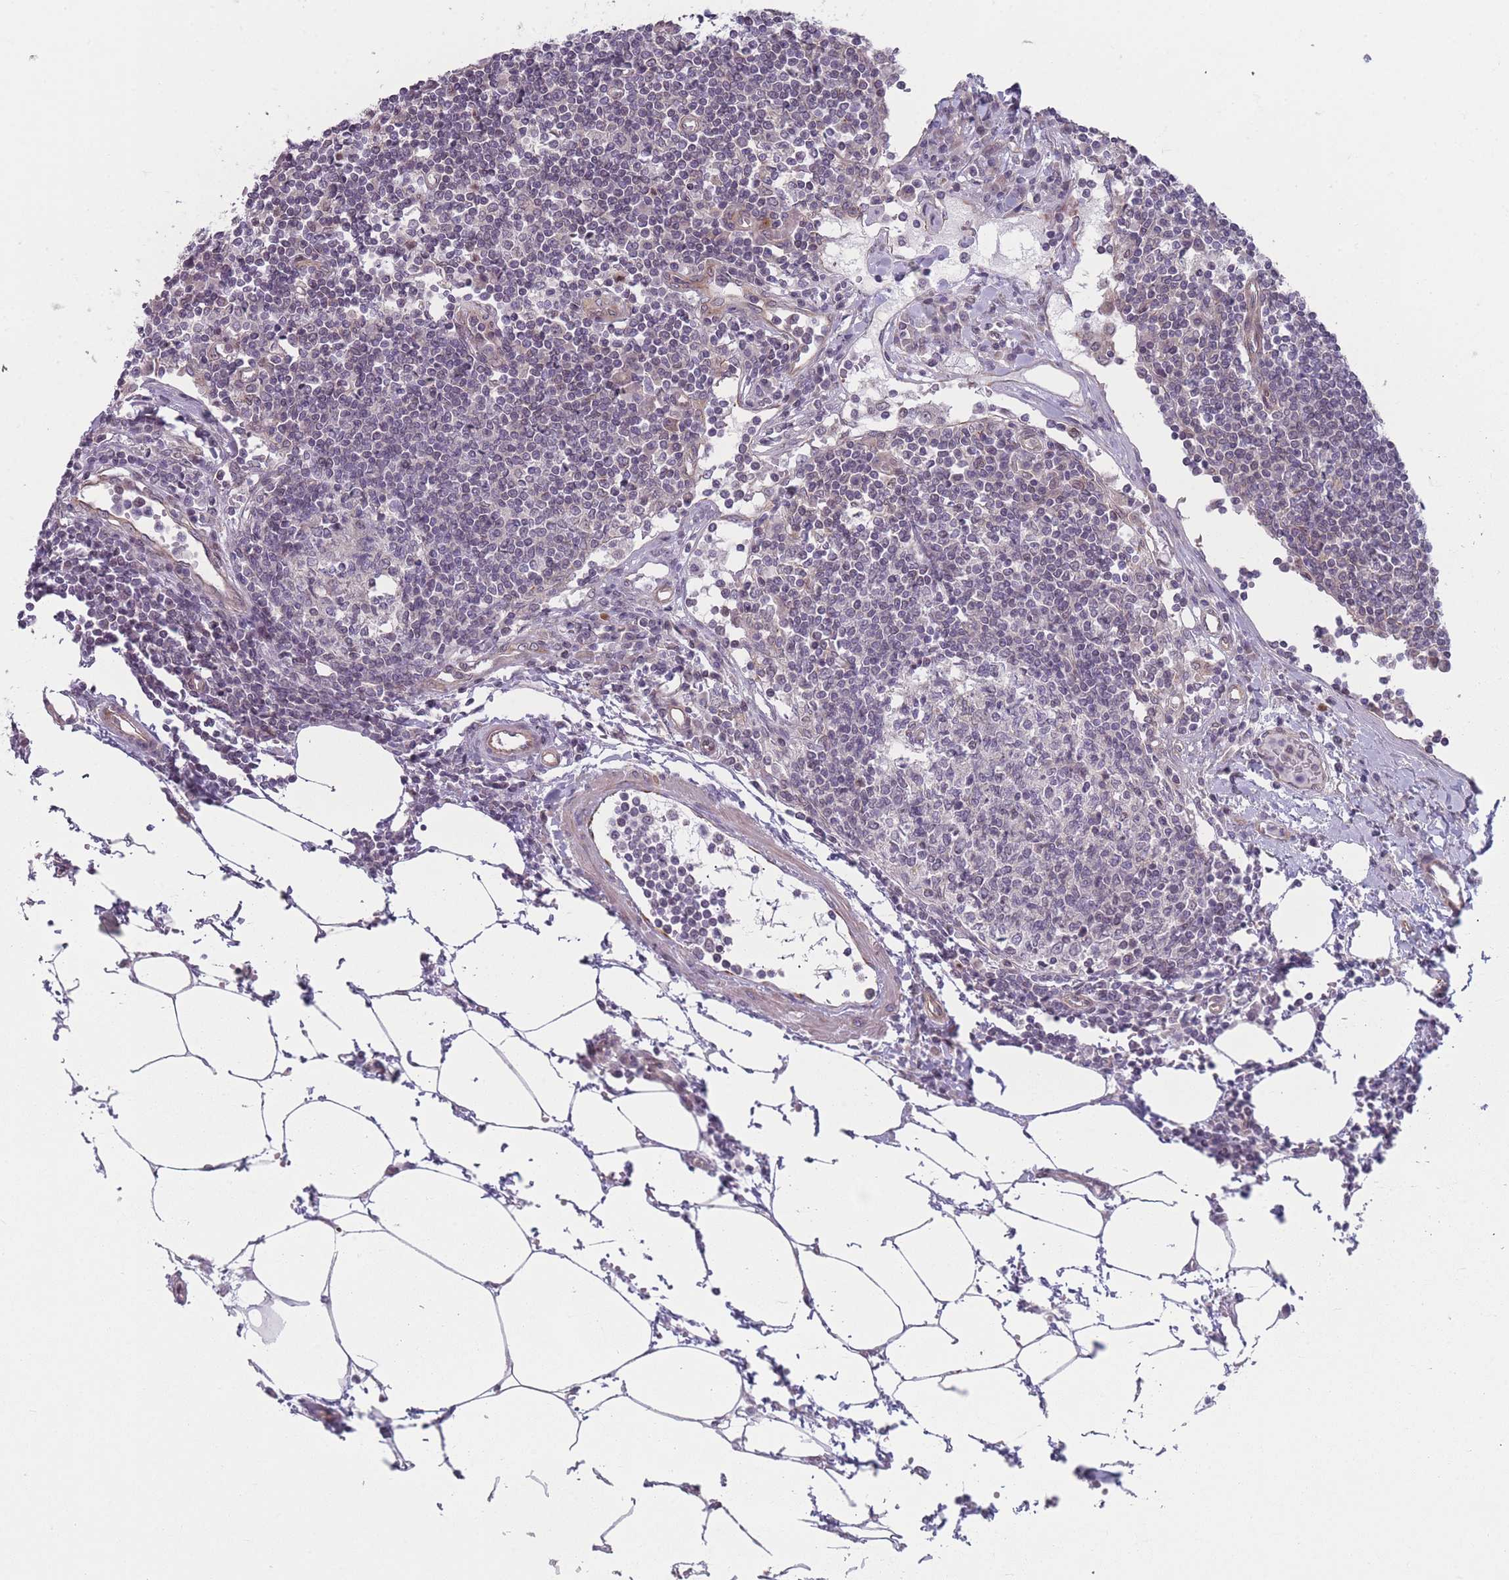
{"staining": {"intensity": "negative", "quantity": "none", "location": "none"}, "tissue": "lymph node", "cell_type": "Germinal center cells", "image_type": "normal", "snomed": [{"axis": "morphology", "description": "Adenocarcinoma, NOS"}, {"axis": "topography", "description": "Lymph node"}], "caption": "There is no significant staining in germinal center cells of lymph node. The staining was performed using DAB to visualize the protein expression in brown, while the nuclei were stained in blue with hematoxylin (Magnification: 20x).", "gene": "VRK2", "patient": {"sex": "female", "age": 62}}